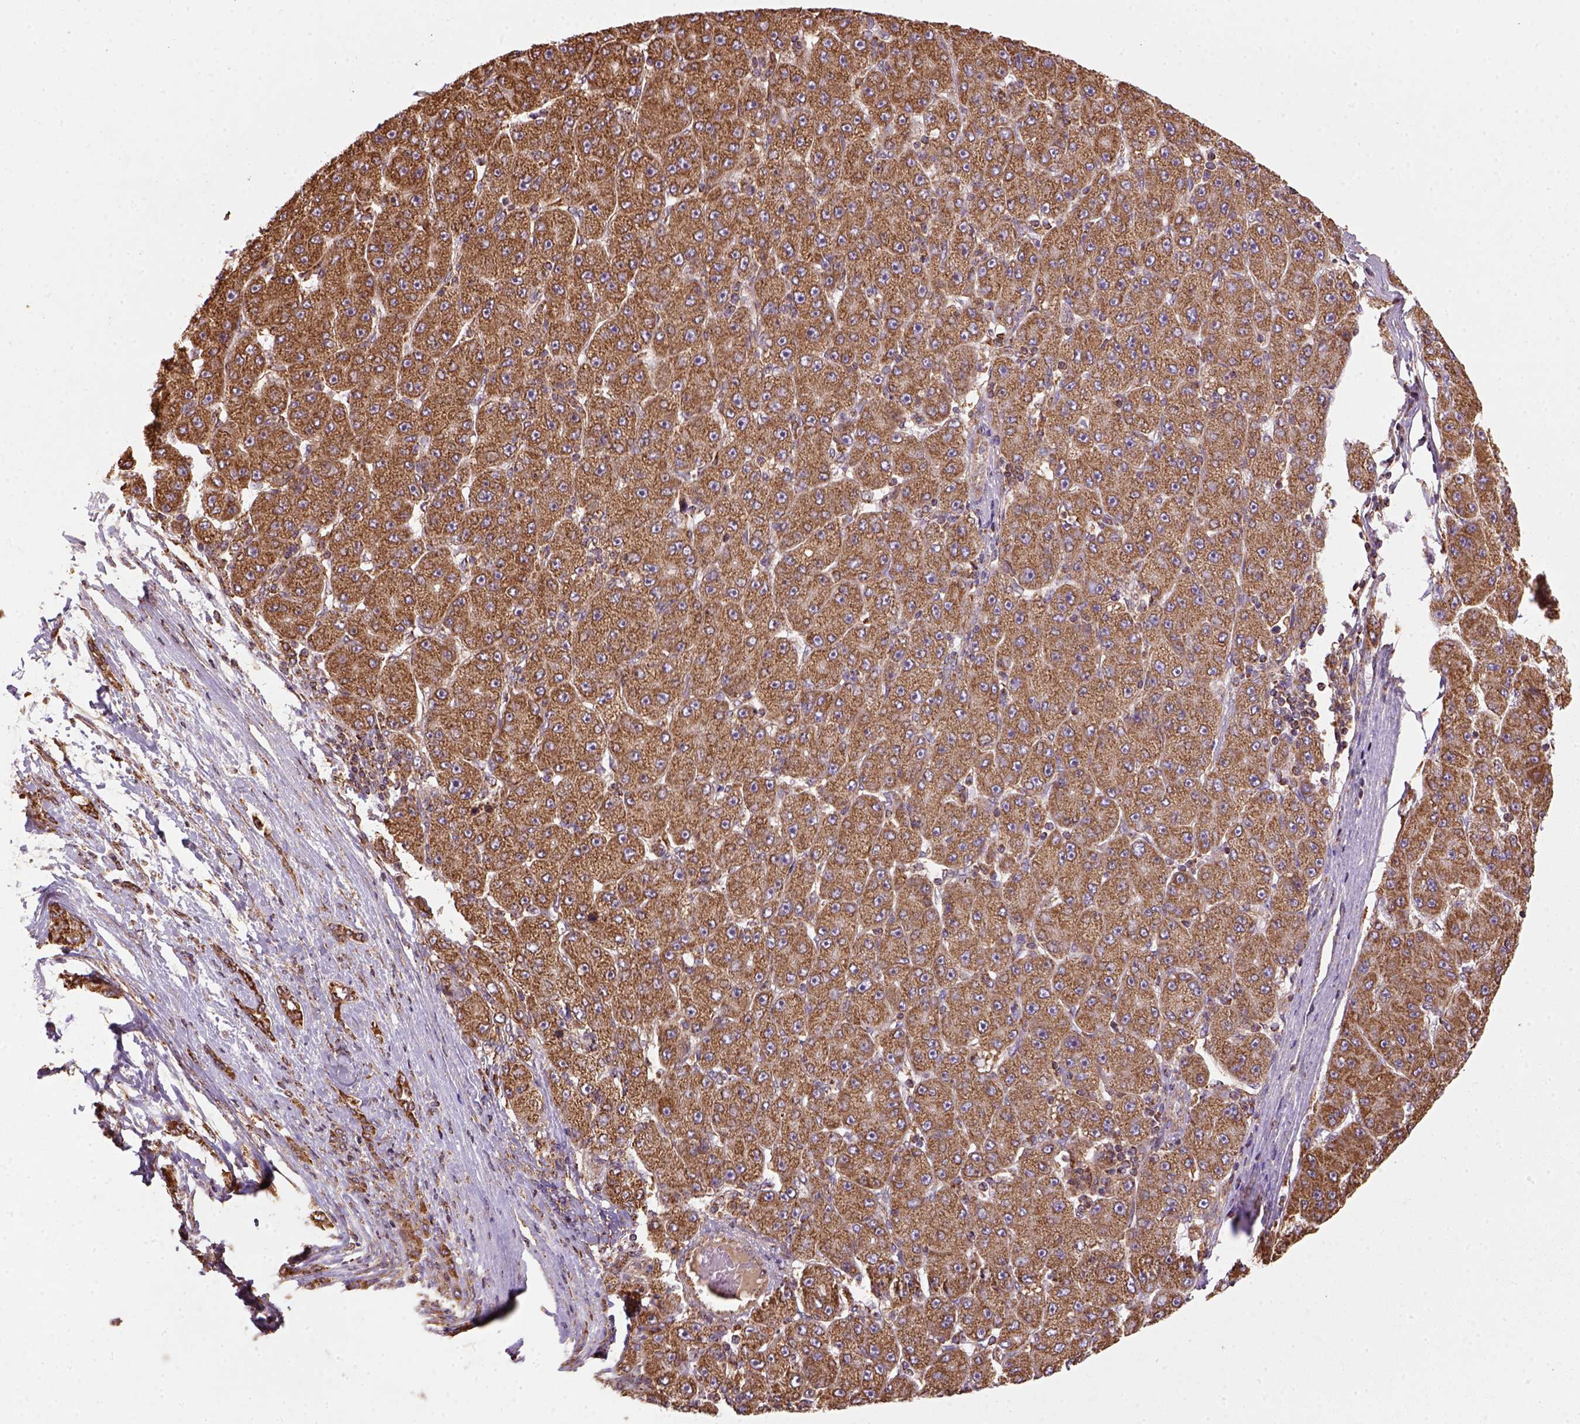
{"staining": {"intensity": "moderate", "quantity": ">75%", "location": "cytoplasmic/membranous"}, "tissue": "liver cancer", "cell_type": "Tumor cells", "image_type": "cancer", "snomed": [{"axis": "morphology", "description": "Carcinoma, Hepatocellular, NOS"}, {"axis": "topography", "description": "Liver"}], "caption": "IHC (DAB (3,3'-diaminobenzidine)) staining of human hepatocellular carcinoma (liver) reveals moderate cytoplasmic/membranous protein staining in approximately >75% of tumor cells.", "gene": "MAPK8IP3", "patient": {"sex": "male", "age": 67}}